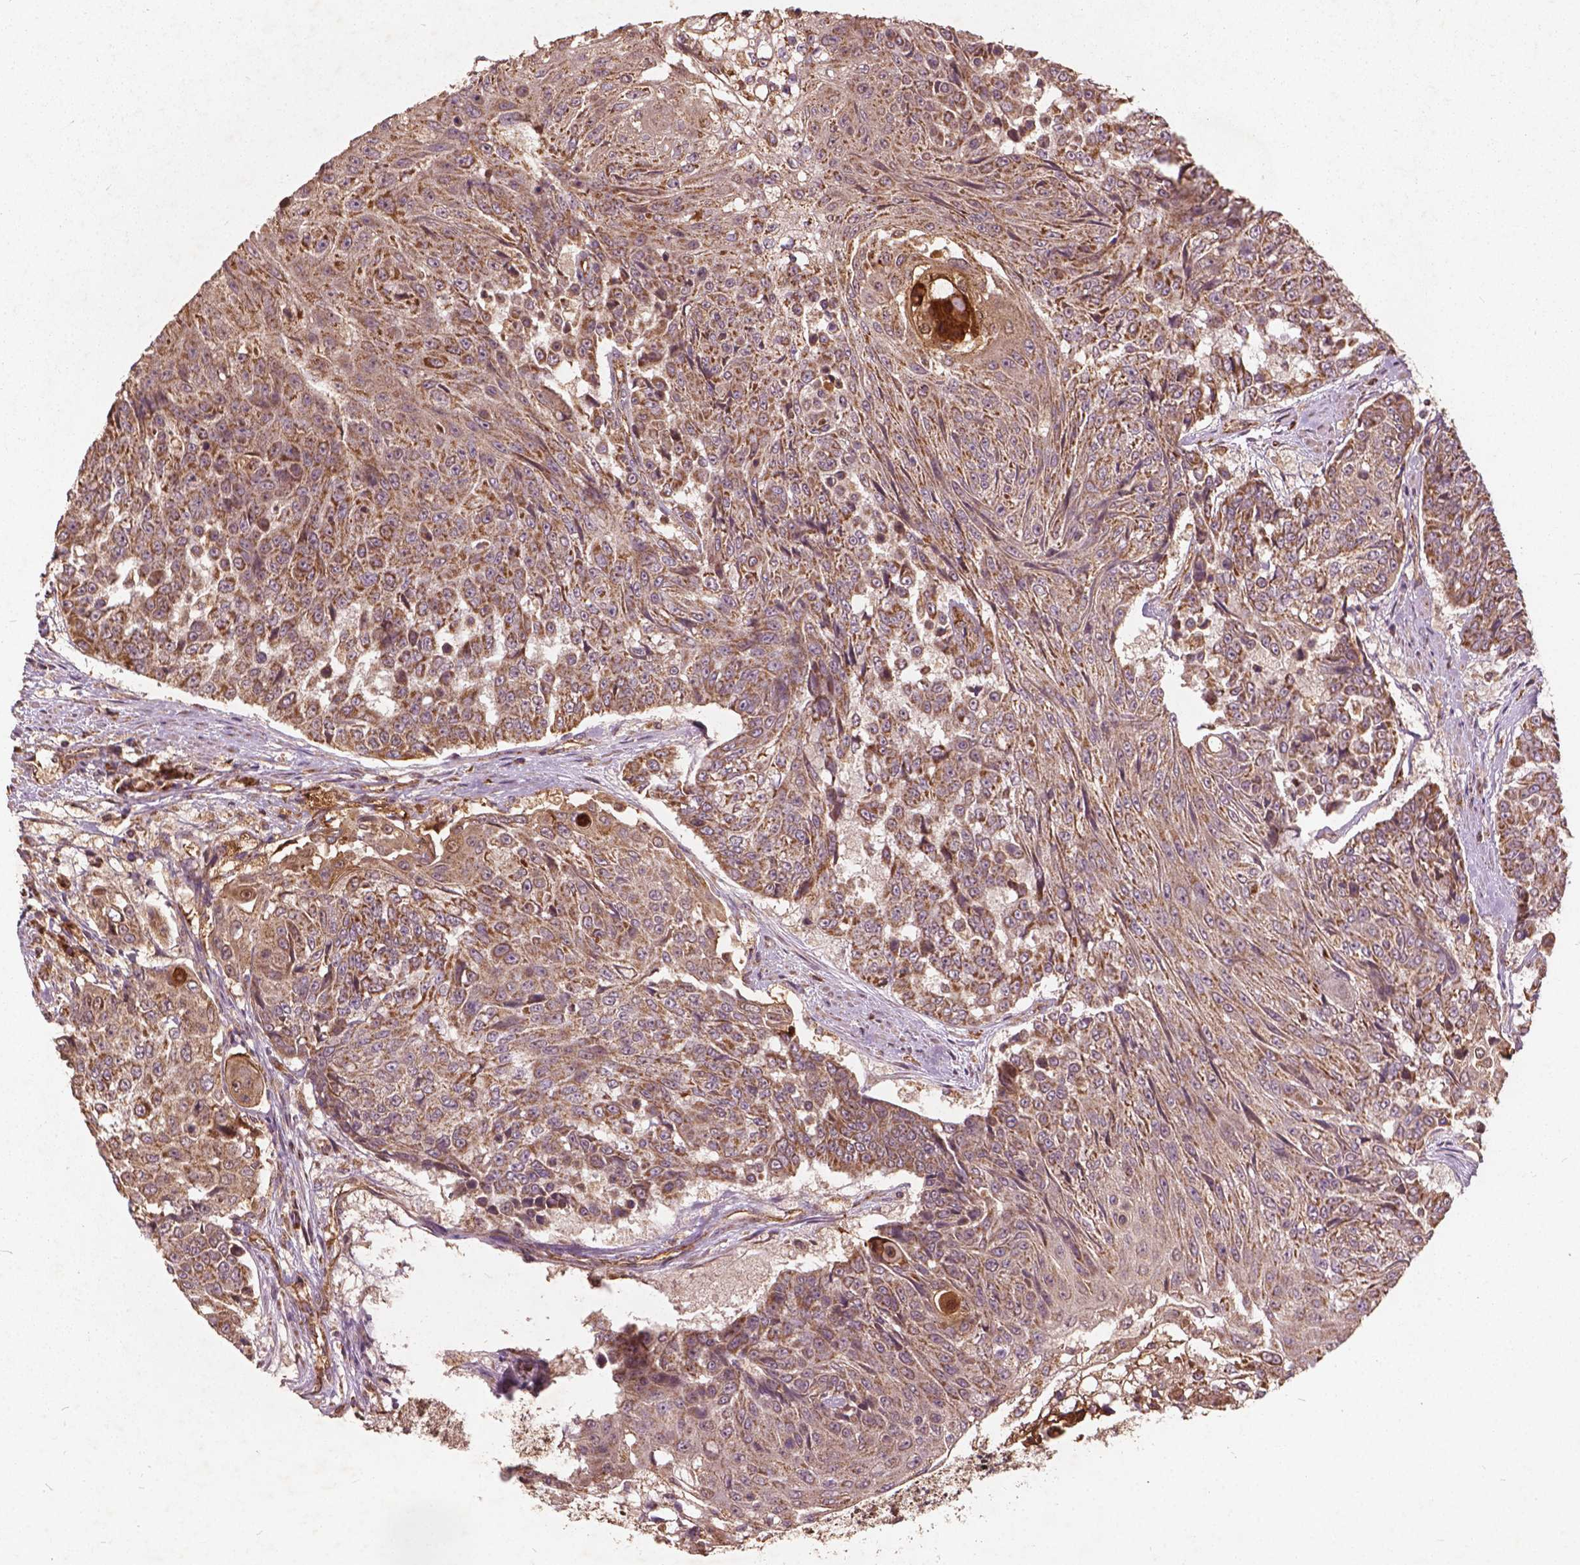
{"staining": {"intensity": "moderate", "quantity": ">75%", "location": "cytoplasmic/membranous"}, "tissue": "urothelial cancer", "cell_type": "Tumor cells", "image_type": "cancer", "snomed": [{"axis": "morphology", "description": "Urothelial carcinoma, High grade"}, {"axis": "topography", "description": "Urinary bladder"}], "caption": "Moderate cytoplasmic/membranous protein expression is seen in approximately >75% of tumor cells in urothelial cancer. Using DAB (brown) and hematoxylin (blue) stains, captured at high magnification using brightfield microscopy.", "gene": "UBXN2A", "patient": {"sex": "female", "age": 63}}